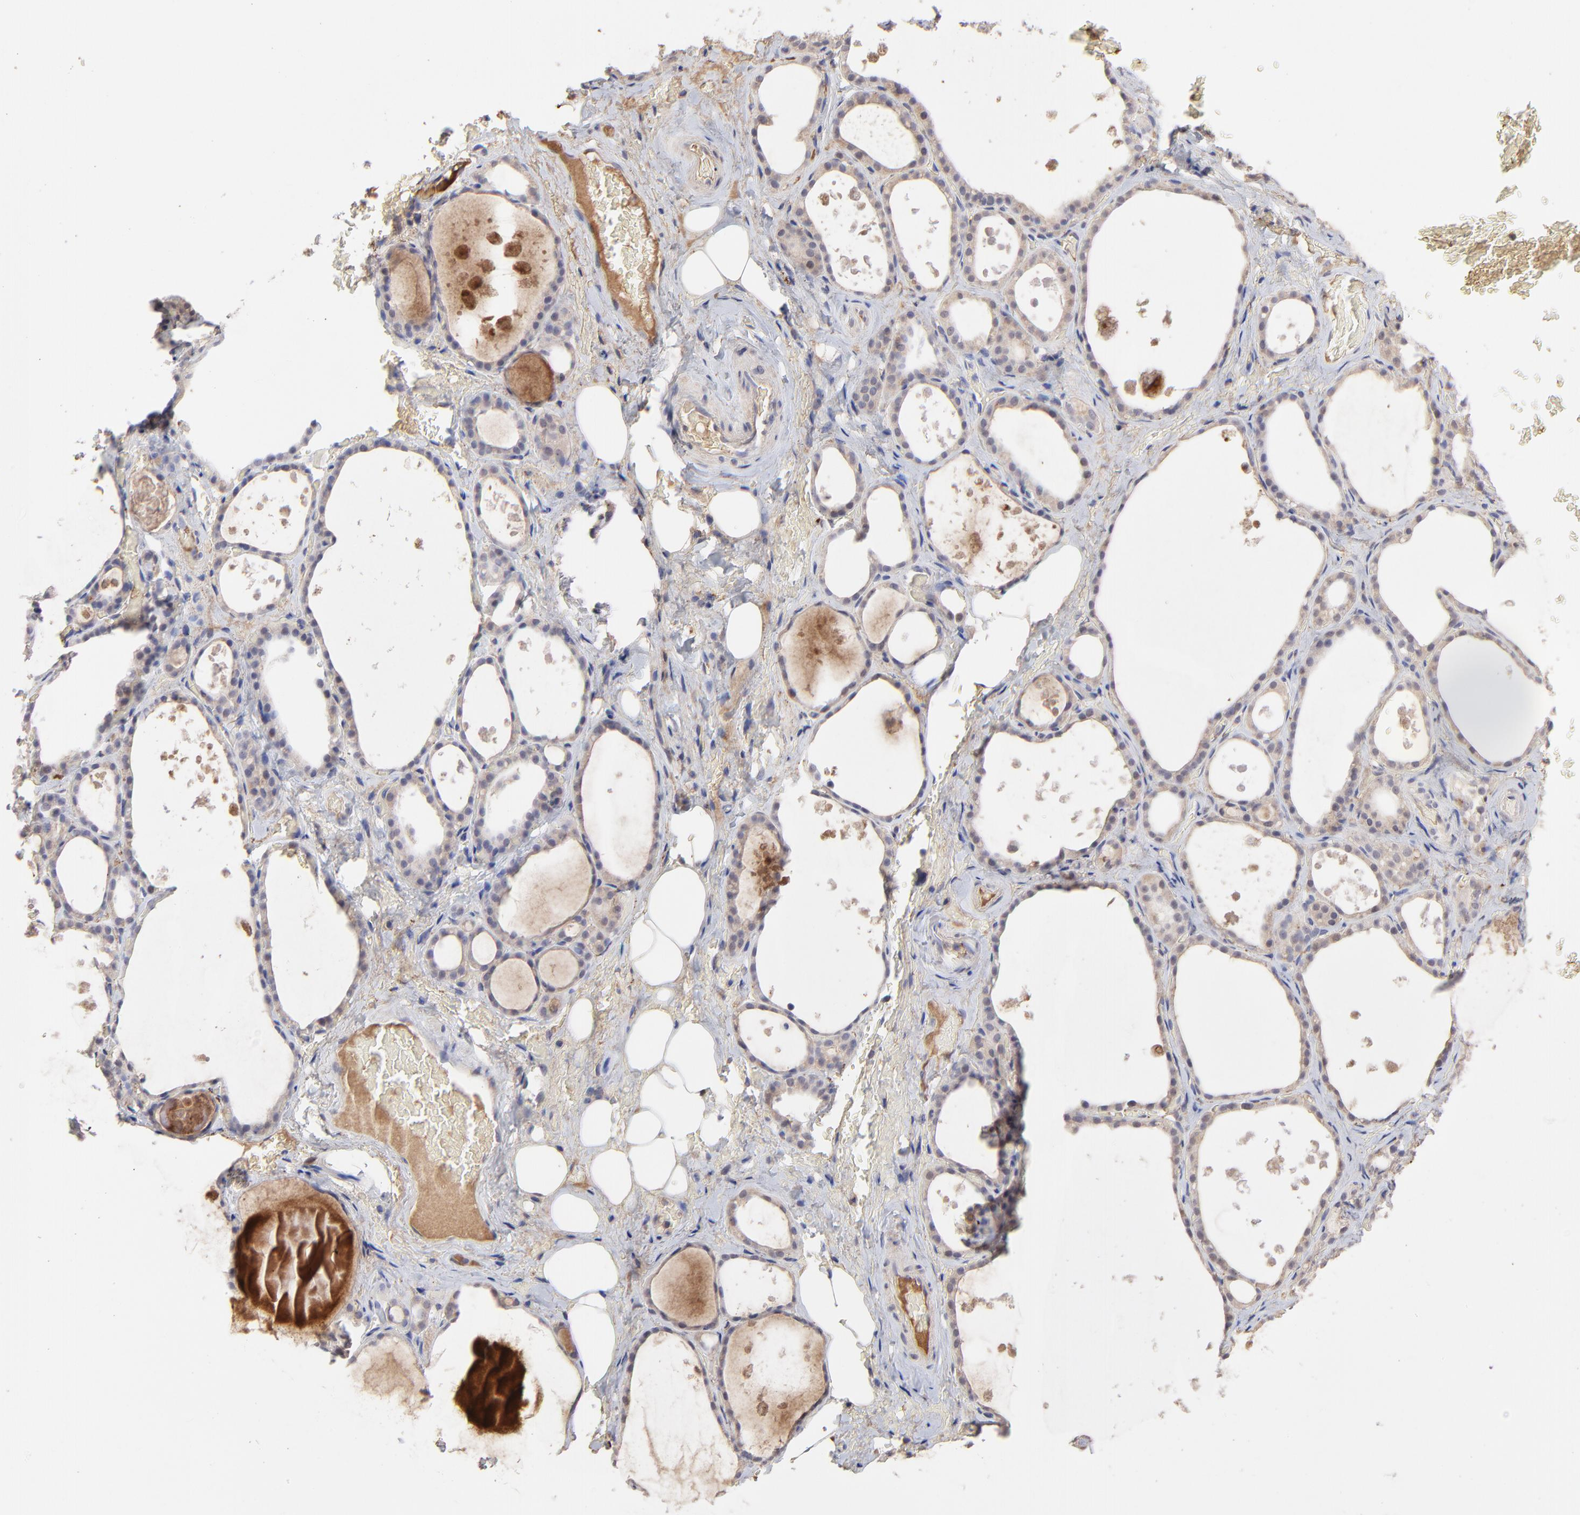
{"staining": {"intensity": "weak", "quantity": "25%-75%", "location": "cytoplasmic/membranous"}, "tissue": "thyroid gland", "cell_type": "Glandular cells", "image_type": "normal", "snomed": [{"axis": "morphology", "description": "Normal tissue, NOS"}, {"axis": "topography", "description": "Thyroid gland"}], "caption": "The micrograph exhibits immunohistochemical staining of unremarkable thyroid gland. There is weak cytoplasmic/membranous expression is seen in approximately 25%-75% of glandular cells. The staining is performed using DAB brown chromogen to label protein expression. The nuclei are counter-stained blue using hematoxylin.", "gene": "PSMD14", "patient": {"sex": "male", "age": 61}}